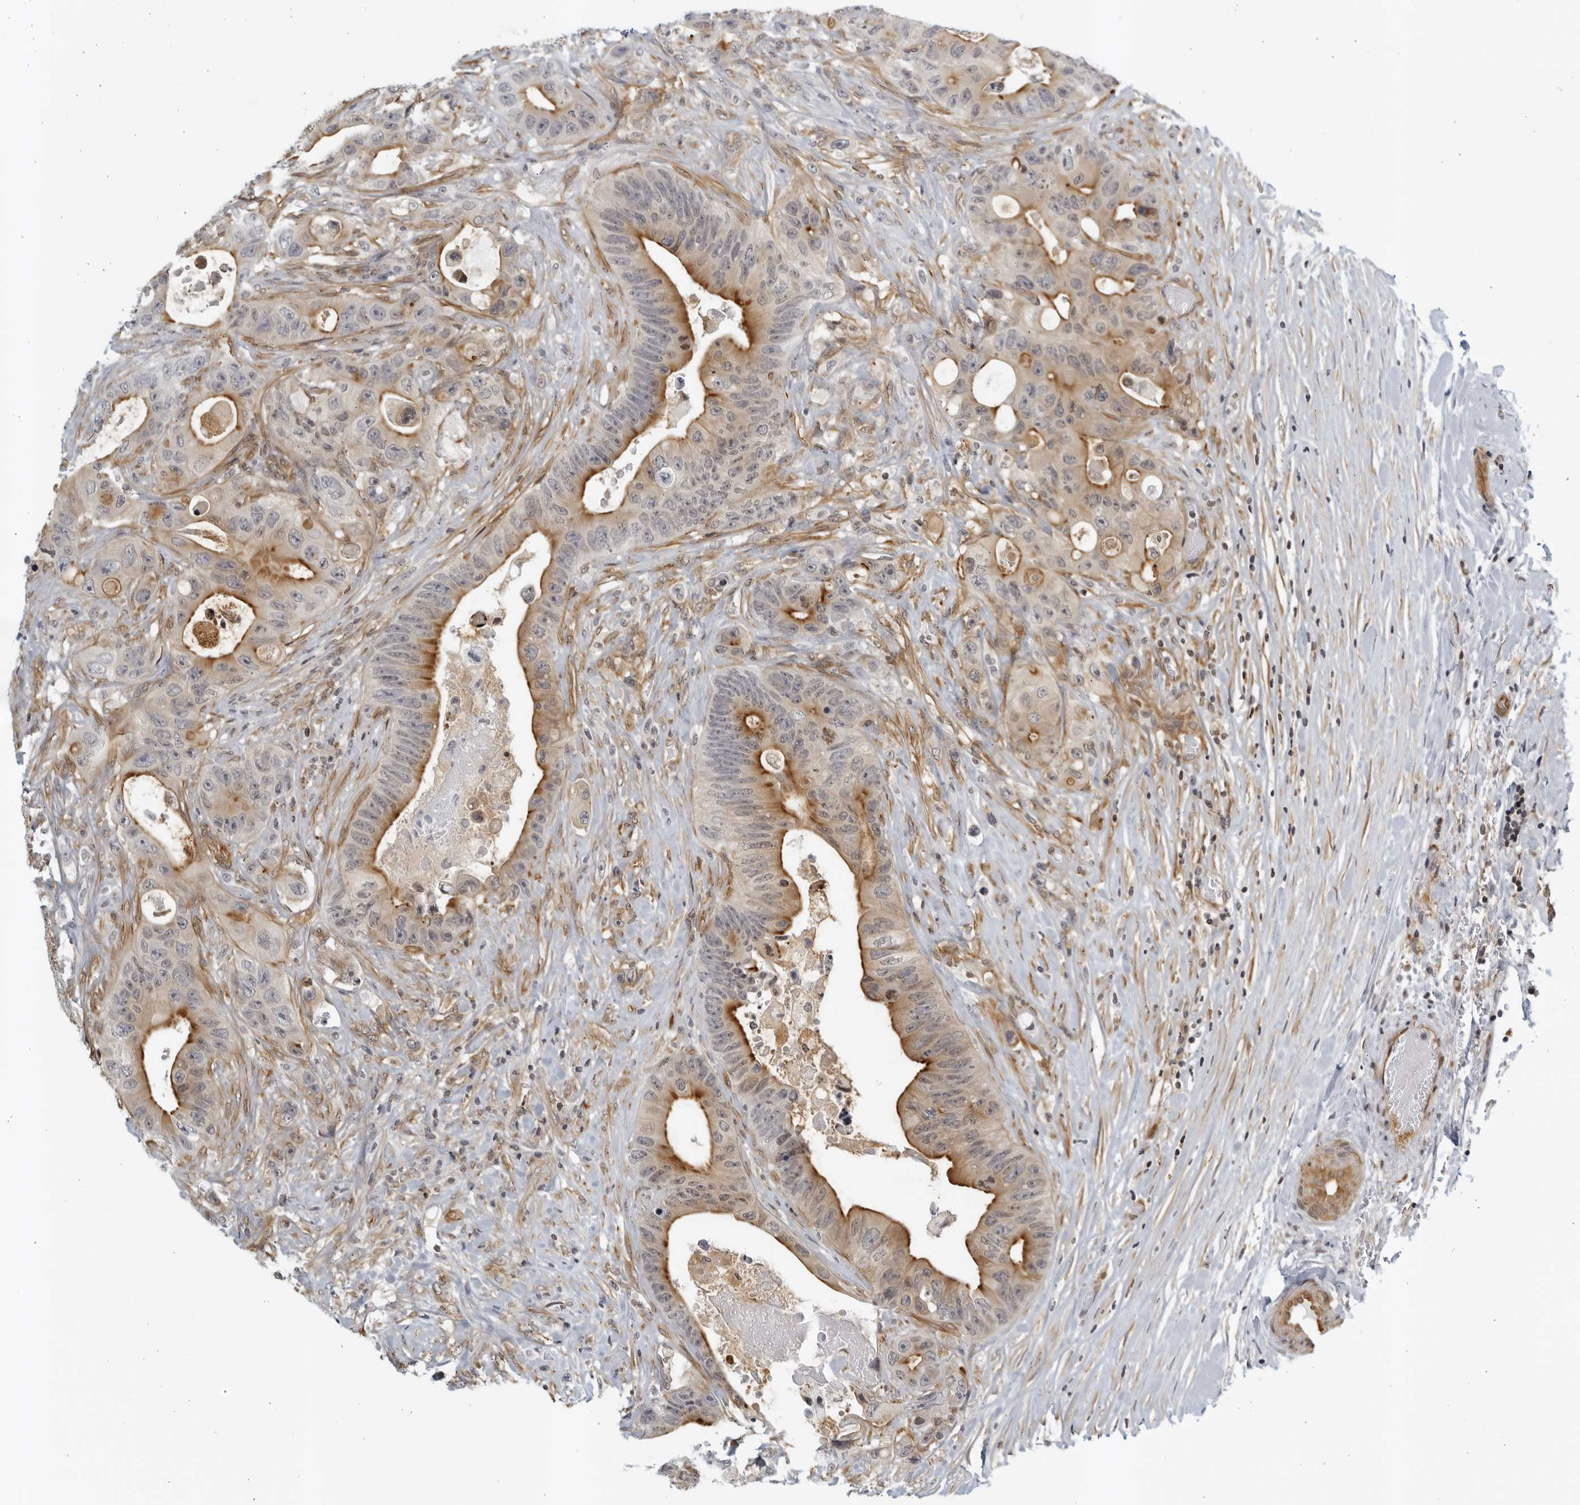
{"staining": {"intensity": "strong", "quantity": "25%-75%", "location": "cytoplasmic/membranous"}, "tissue": "colorectal cancer", "cell_type": "Tumor cells", "image_type": "cancer", "snomed": [{"axis": "morphology", "description": "Adenocarcinoma, NOS"}, {"axis": "topography", "description": "Colon"}], "caption": "Immunohistochemistry (IHC) of human colorectal adenocarcinoma demonstrates high levels of strong cytoplasmic/membranous staining in about 25%-75% of tumor cells.", "gene": "SERTAD4", "patient": {"sex": "female", "age": 46}}